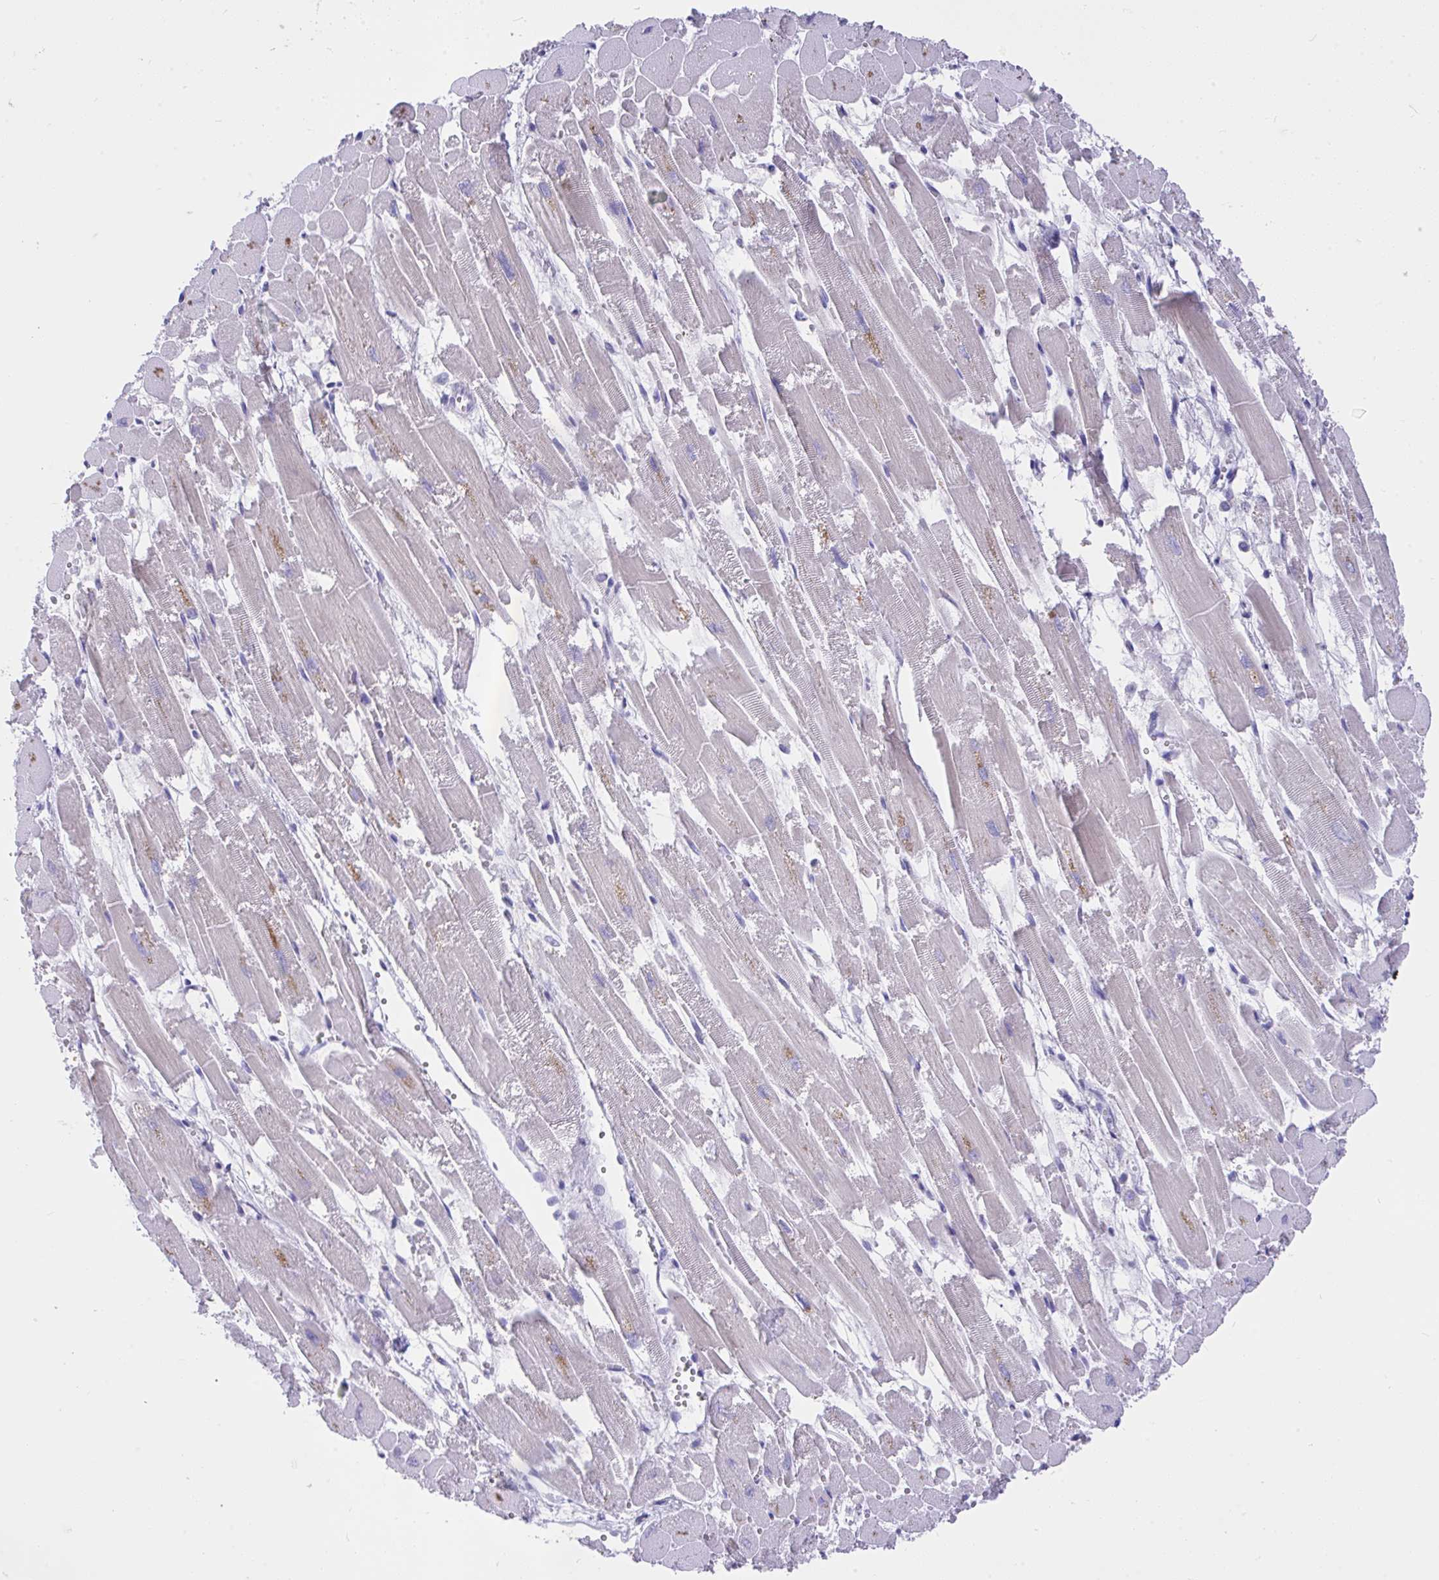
{"staining": {"intensity": "negative", "quantity": "none", "location": "none"}, "tissue": "heart muscle", "cell_type": "Cardiomyocytes", "image_type": "normal", "snomed": [{"axis": "morphology", "description": "Normal tissue, NOS"}, {"axis": "topography", "description": "Heart"}], "caption": "High magnification brightfield microscopy of benign heart muscle stained with DAB (3,3'-diaminobenzidine) (brown) and counterstained with hematoxylin (blue): cardiomyocytes show no significant positivity. Brightfield microscopy of IHC stained with DAB (brown) and hematoxylin (blue), captured at high magnification.", "gene": "MS4A12", "patient": {"sex": "female", "age": 52}}